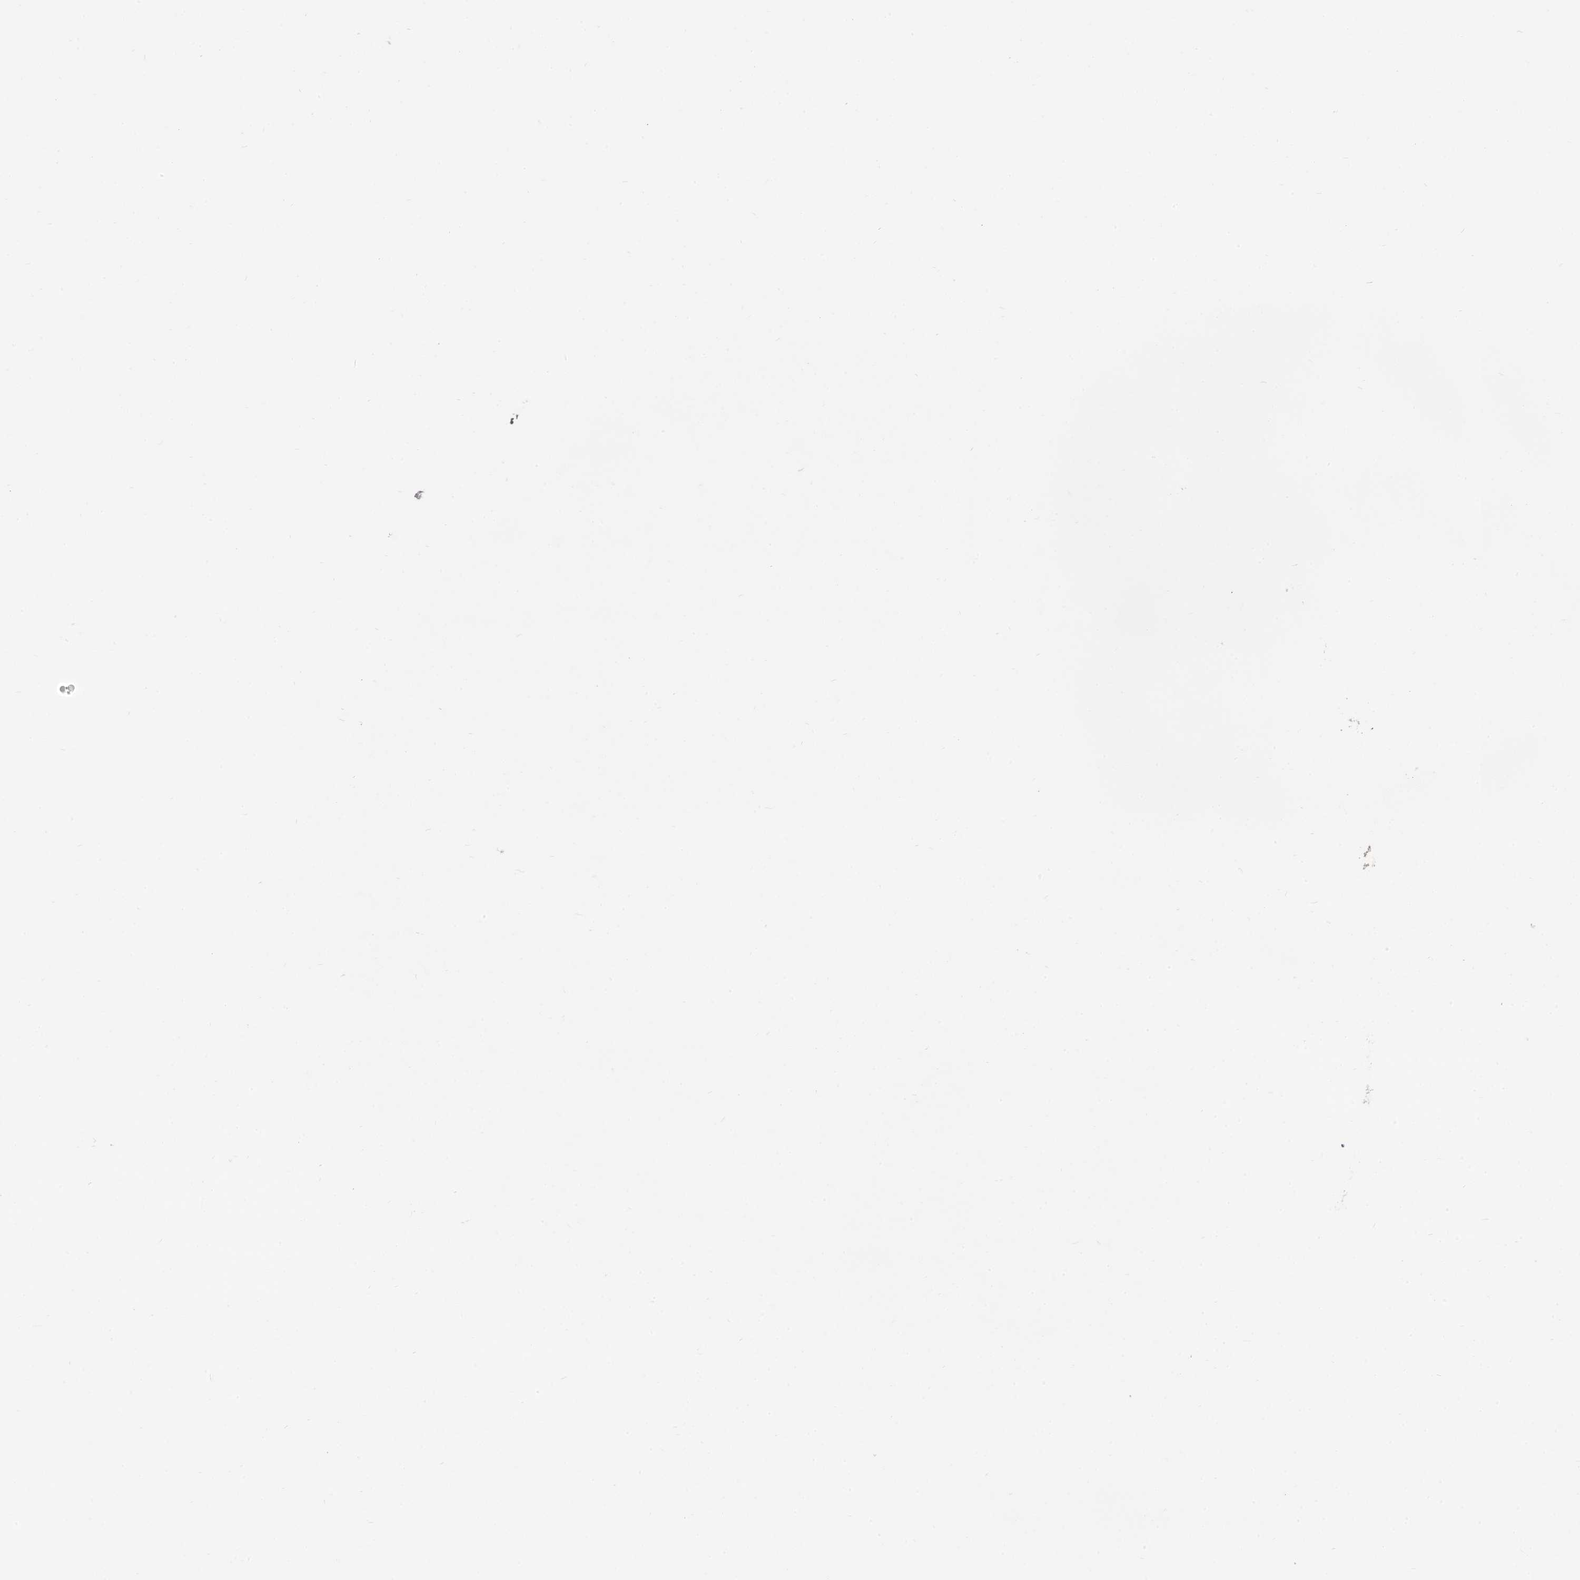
{"staining": {"intensity": "weak", "quantity": ">75%", "location": "nuclear"}, "tissue": "breast cancer", "cell_type": "Tumor cells", "image_type": "cancer", "snomed": [{"axis": "morphology", "description": "Duct carcinoma"}, {"axis": "topography", "description": "Breast"}], "caption": "An image of breast cancer stained for a protein demonstrates weak nuclear brown staining in tumor cells.", "gene": "RPRD1A", "patient": {"sex": "female", "age": 87}}